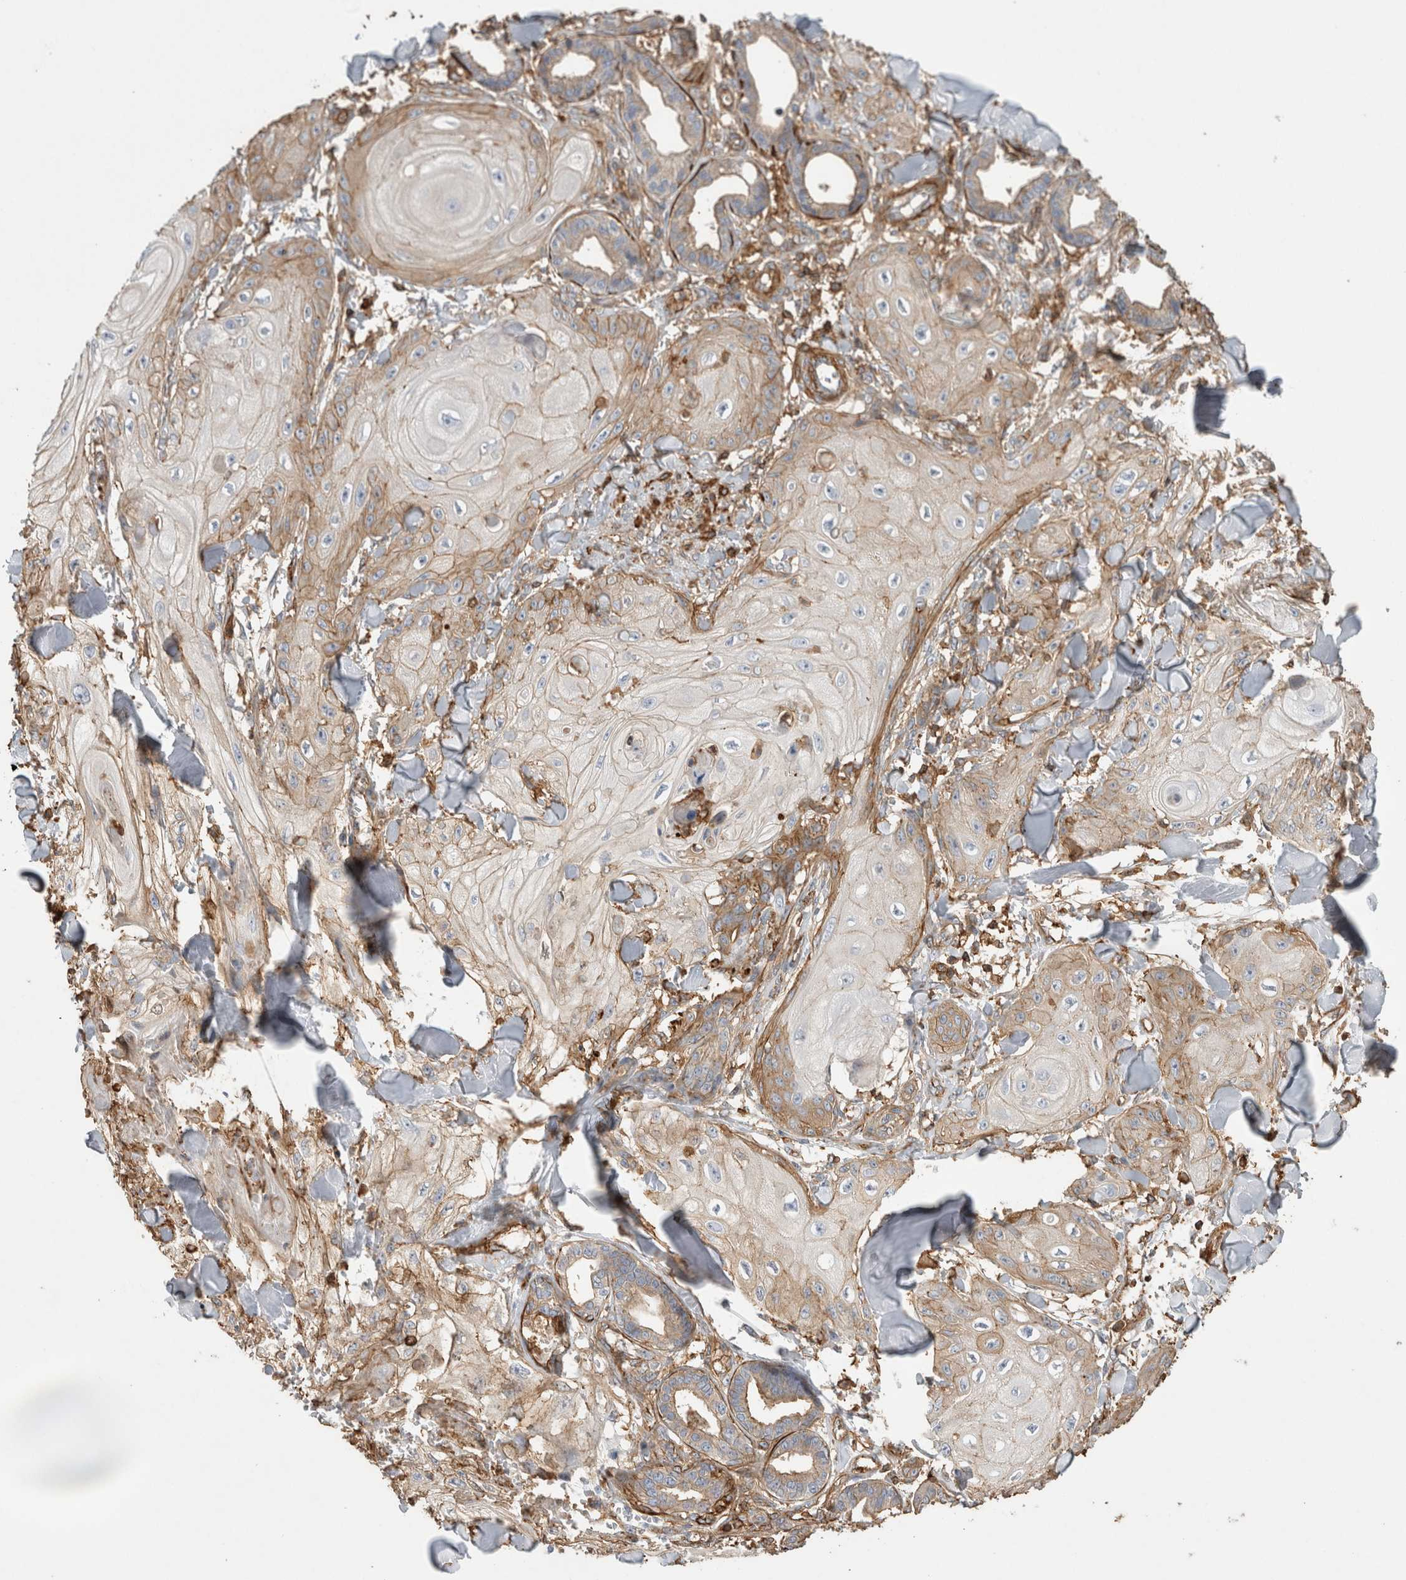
{"staining": {"intensity": "moderate", "quantity": "<25%", "location": "cytoplasmic/membranous"}, "tissue": "skin cancer", "cell_type": "Tumor cells", "image_type": "cancer", "snomed": [{"axis": "morphology", "description": "Squamous cell carcinoma, NOS"}, {"axis": "topography", "description": "Skin"}], "caption": "Skin squamous cell carcinoma was stained to show a protein in brown. There is low levels of moderate cytoplasmic/membranous positivity in approximately <25% of tumor cells.", "gene": "GPER1", "patient": {"sex": "male", "age": 74}}